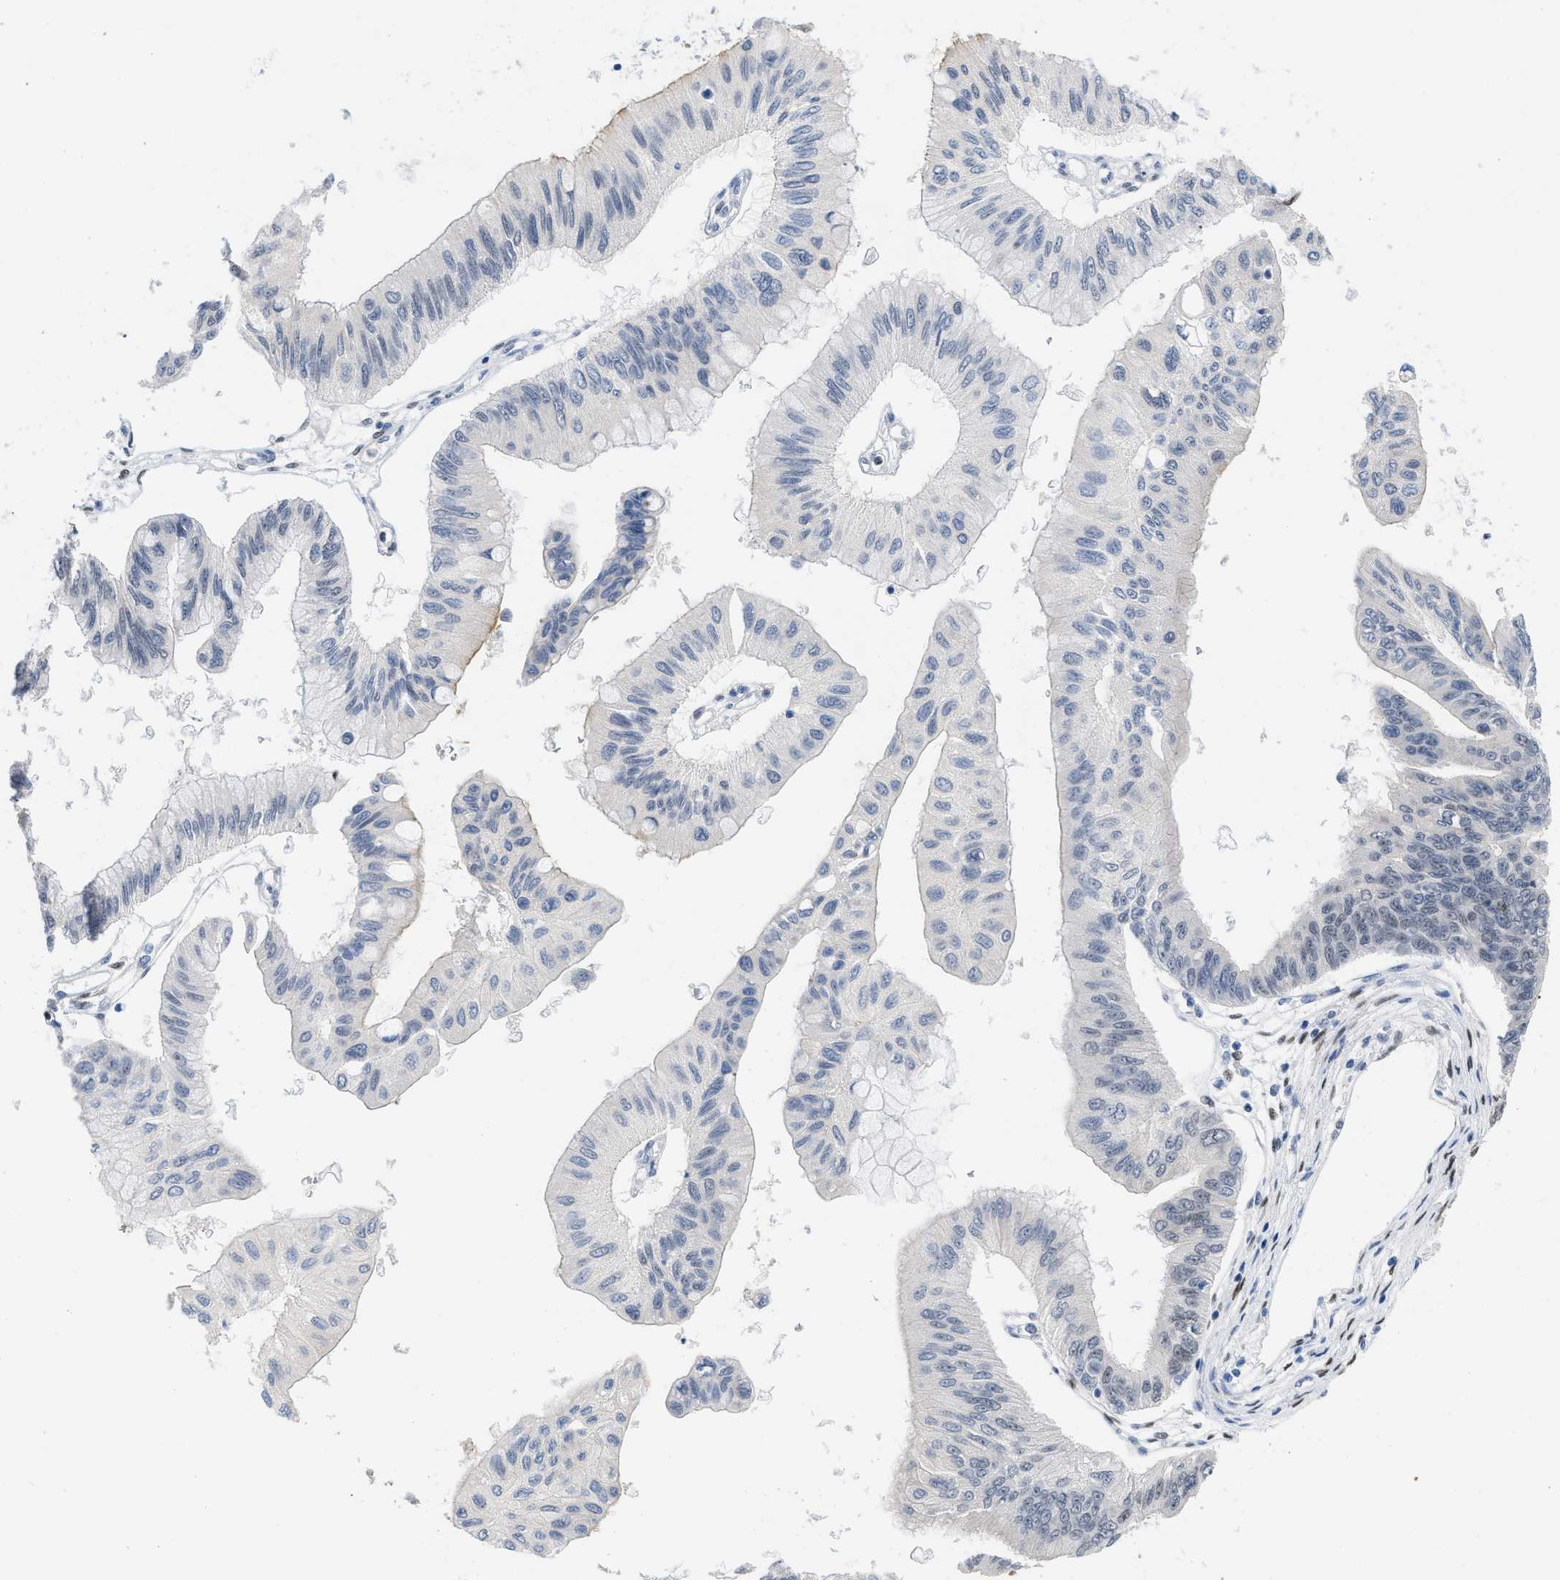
{"staining": {"intensity": "negative", "quantity": "none", "location": "none"}, "tissue": "pancreatic cancer", "cell_type": "Tumor cells", "image_type": "cancer", "snomed": [{"axis": "morphology", "description": "Adenocarcinoma, NOS"}, {"axis": "topography", "description": "Pancreas"}], "caption": "Tumor cells show no significant expression in pancreatic adenocarcinoma.", "gene": "NFIX", "patient": {"sex": "female", "age": 77}}